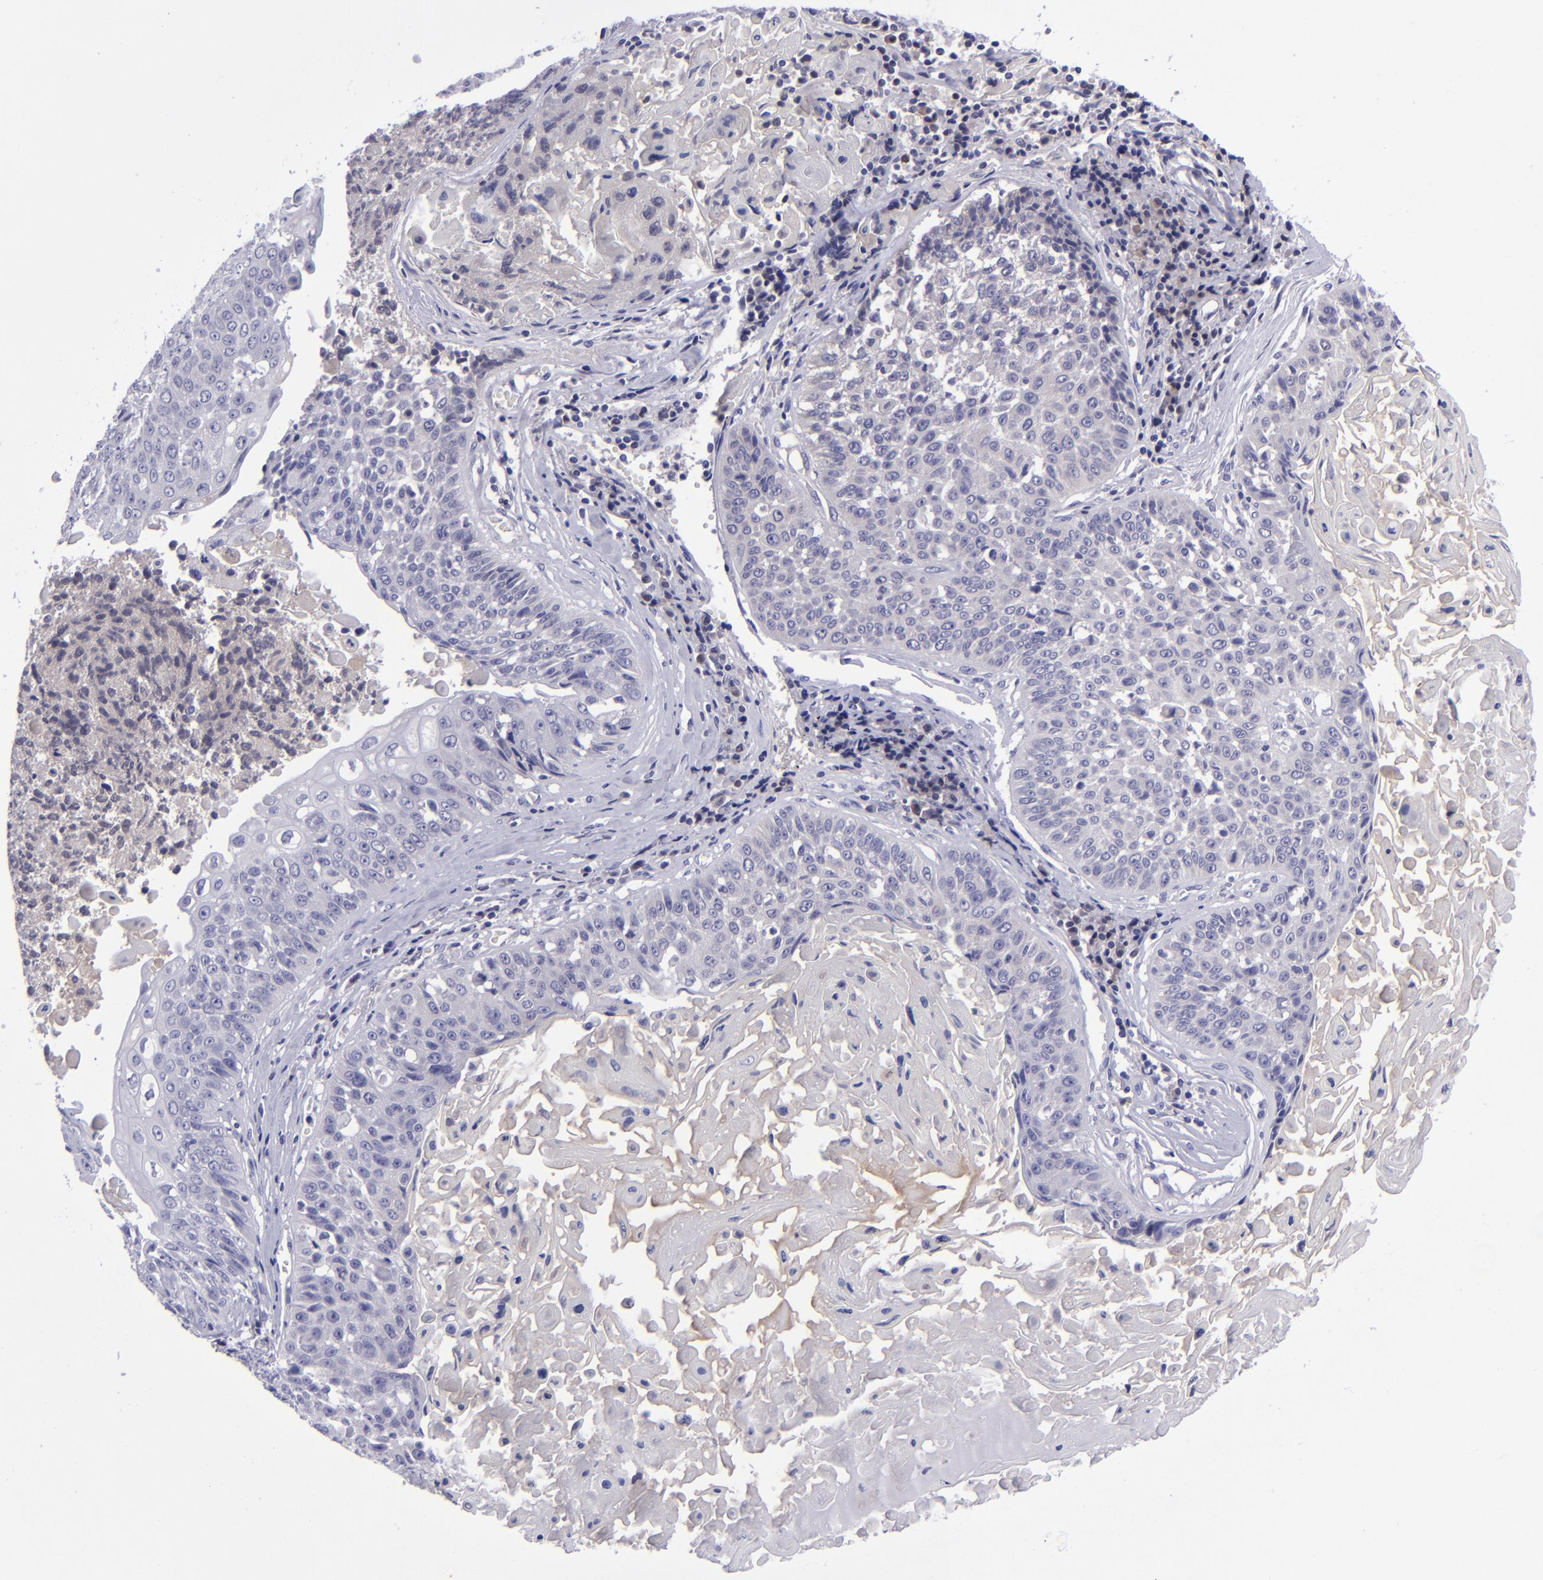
{"staining": {"intensity": "negative", "quantity": "none", "location": "none"}, "tissue": "lung cancer", "cell_type": "Tumor cells", "image_type": "cancer", "snomed": [{"axis": "morphology", "description": "Adenocarcinoma, NOS"}, {"axis": "topography", "description": "Lung"}], "caption": "A histopathology image of human lung adenocarcinoma is negative for staining in tumor cells. (DAB immunohistochemistry, high magnification).", "gene": "POU2F2", "patient": {"sex": "male", "age": 60}}